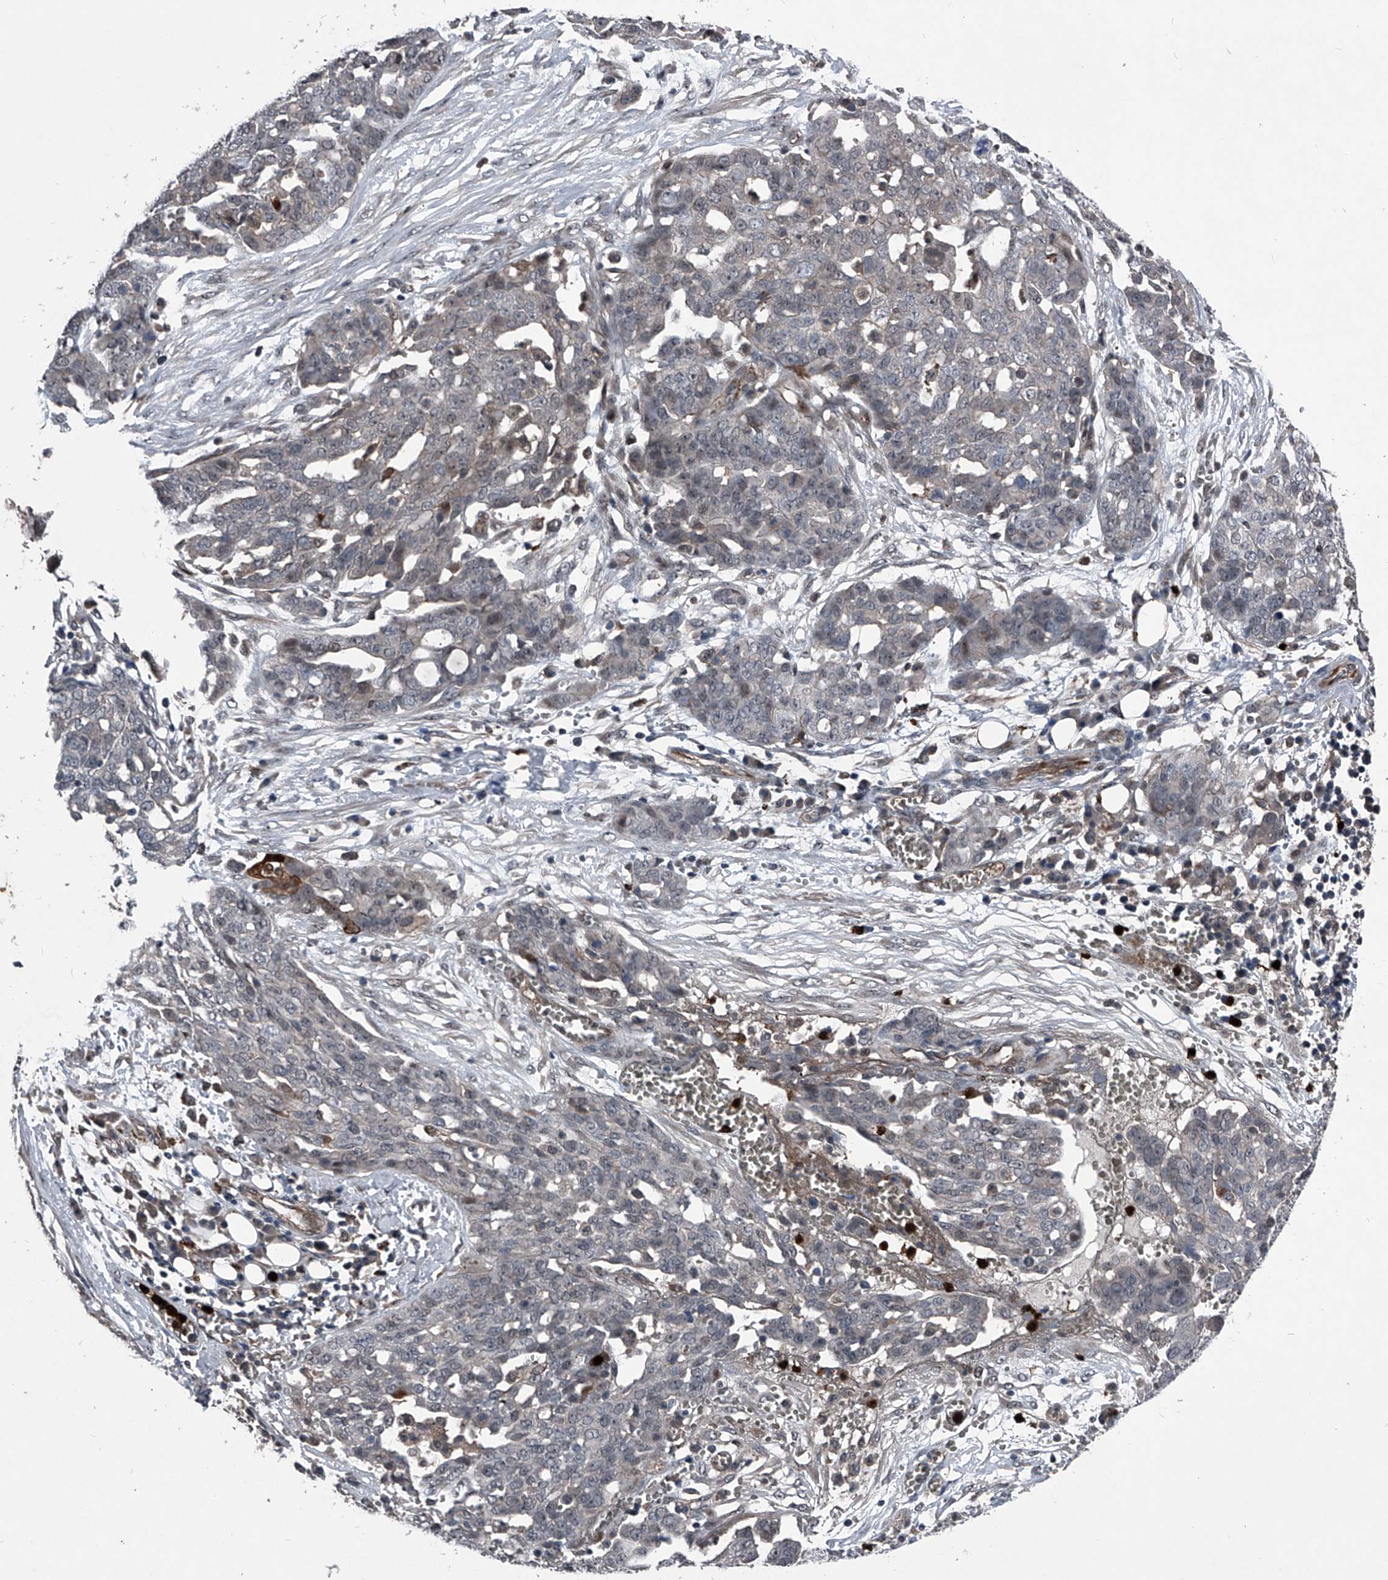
{"staining": {"intensity": "weak", "quantity": "<25%", "location": "cytoplasmic/membranous"}, "tissue": "ovarian cancer", "cell_type": "Tumor cells", "image_type": "cancer", "snomed": [{"axis": "morphology", "description": "Cystadenocarcinoma, serous, NOS"}, {"axis": "topography", "description": "Soft tissue"}, {"axis": "topography", "description": "Ovary"}], "caption": "Immunohistochemistry (IHC) photomicrograph of neoplastic tissue: human ovarian cancer (serous cystadenocarcinoma) stained with DAB (3,3'-diaminobenzidine) reveals no significant protein positivity in tumor cells. Brightfield microscopy of IHC stained with DAB (brown) and hematoxylin (blue), captured at high magnification.", "gene": "MAPKAP1", "patient": {"sex": "female", "age": 57}}